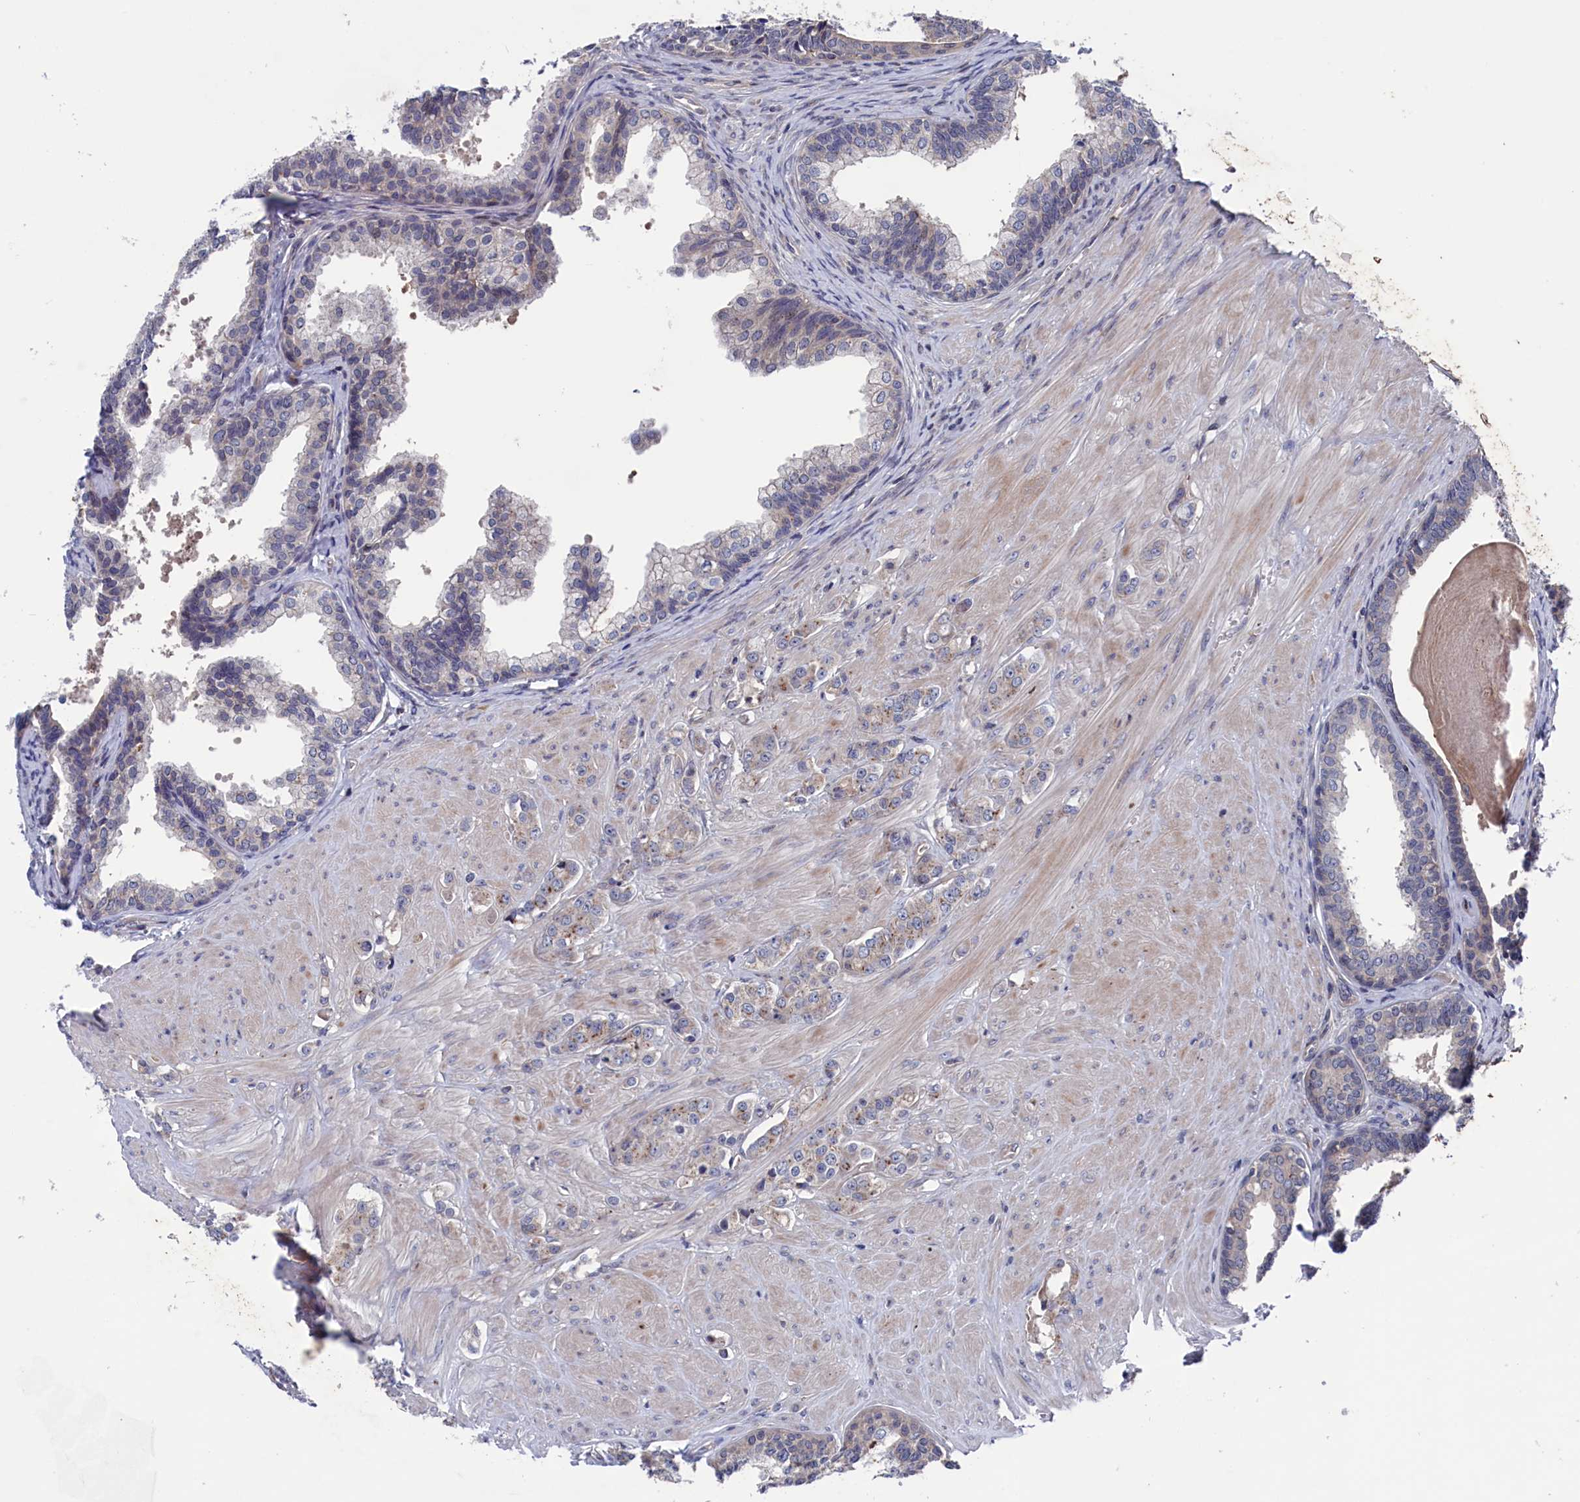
{"staining": {"intensity": "weak", "quantity": ">75%", "location": "cytoplasmic/membranous"}, "tissue": "prostate cancer", "cell_type": "Tumor cells", "image_type": "cancer", "snomed": [{"axis": "morphology", "description": "Adenocarcinoma, High grade"}, {"axis": "topography", "description": "Prostate"}], "caption": "Tumor cells display low levels of weak cytoplasmic/membranous expression in about >75% of cells in human prostate high-grade adenocarcinoma. Immunohistochemistry stains the protein in brown and the nuclei are stained blue.", "gene": "SPATA13", "patient": {"sex": "male", "age": 62}}